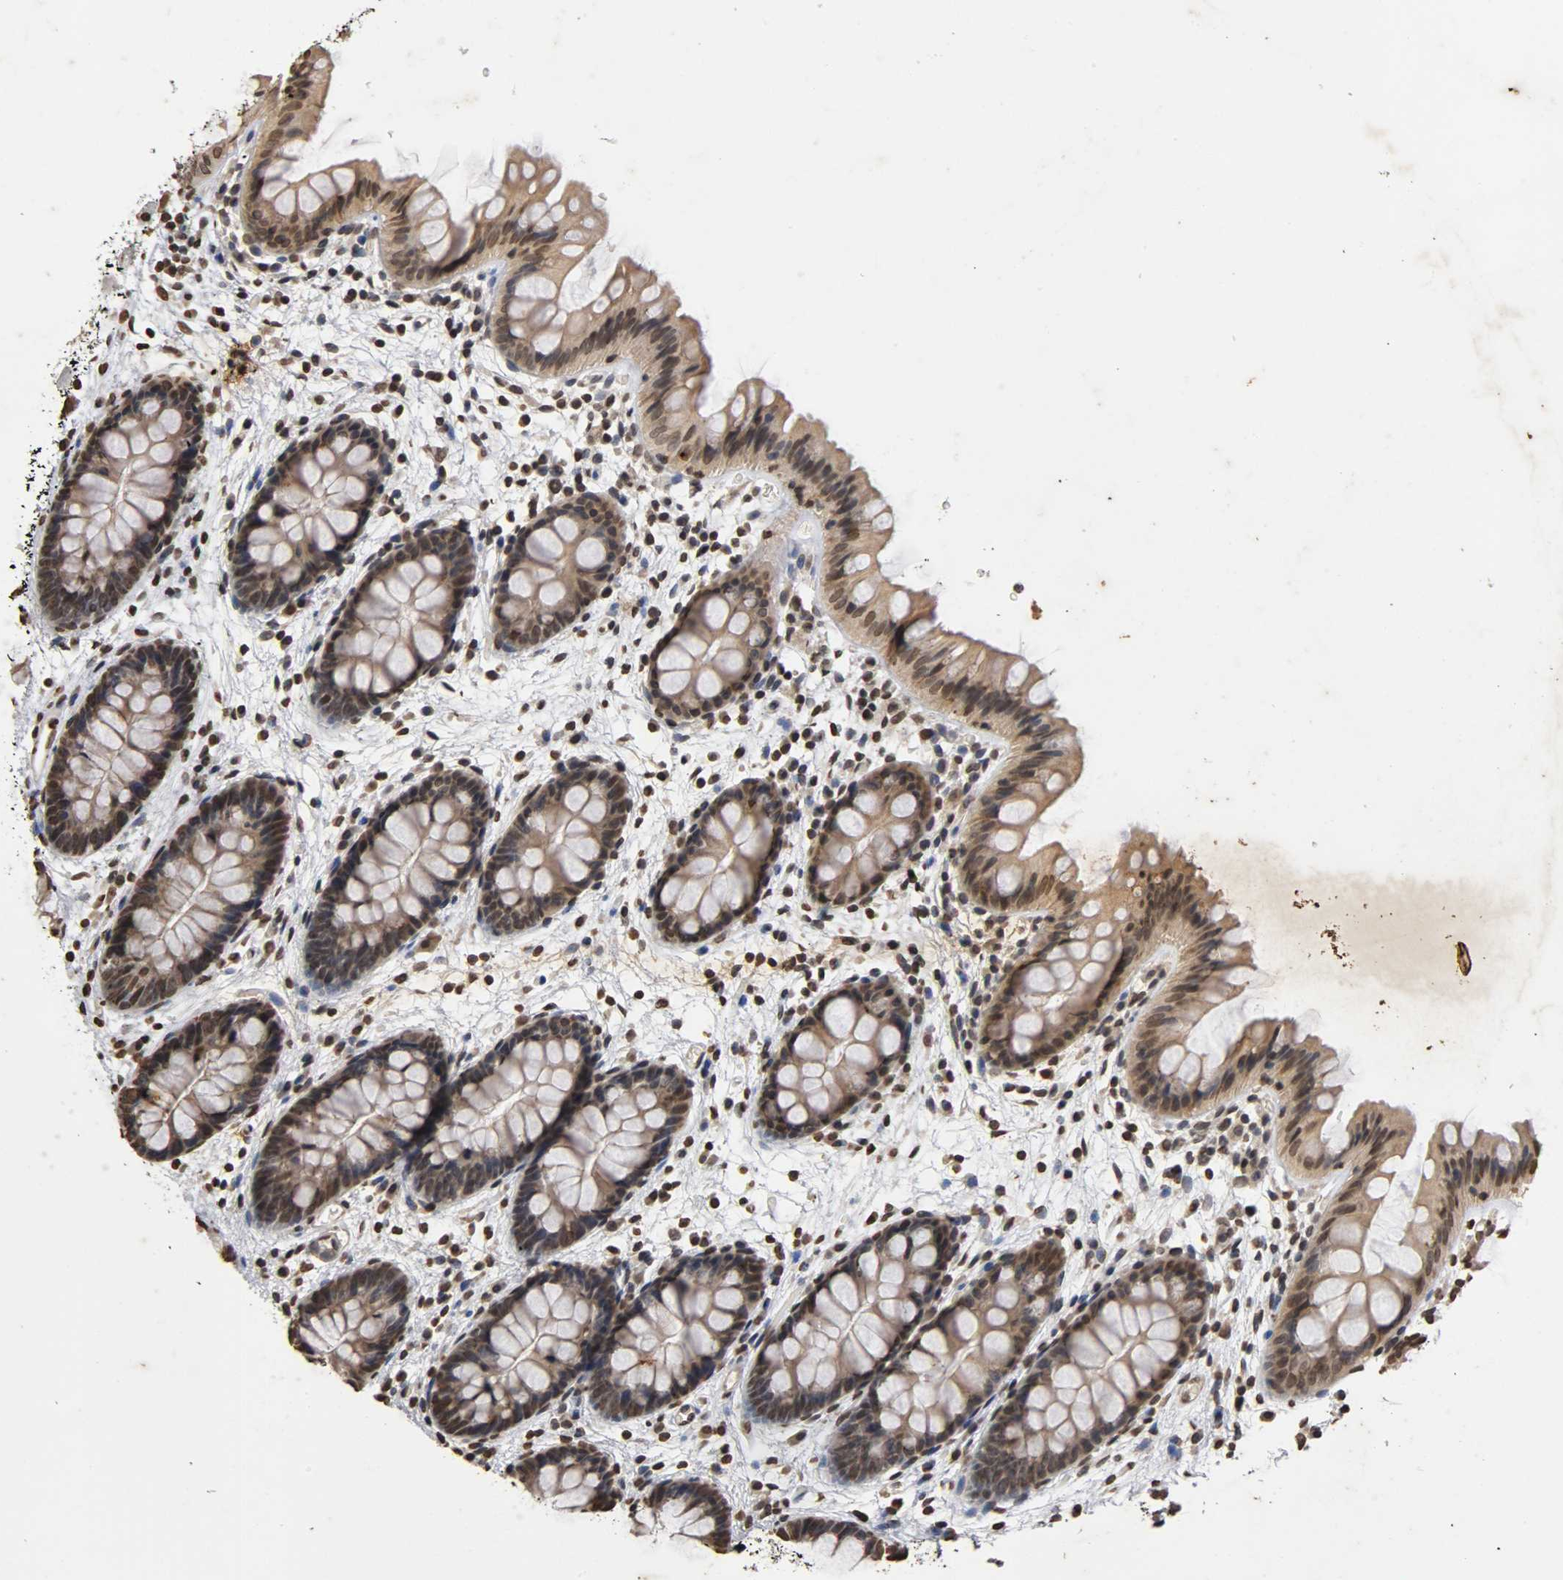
{"staining": {"intensity": "weak", "quantity": "25%-75%", "location": "cytoplasmic/membranous,nuclear"}, "tissue": "colon", "cell_type": "Endothelial cells", "image_type": "normal", "snomed": [{"axis": "morphology", "description": "Normal tissue, NOS"}, {"axis": "topography", "description": "Smooth muscle"}, {"axis": "topography", "description": "Colon"}], "caption": "Protein expression by immunohistochemistry reveals weak cytoplasmic/membranous,nuclear staining in about 25%-75% of endothelial cells in normal colon. The staining is performed using DAB (3,3'-diaminobenzidine) brown chromogen to label protein expression. The nuclei are counter-stained blue using hematoxylin.", "gene": "ERCC2", "patient": {"sex": "male", "age": 67}}